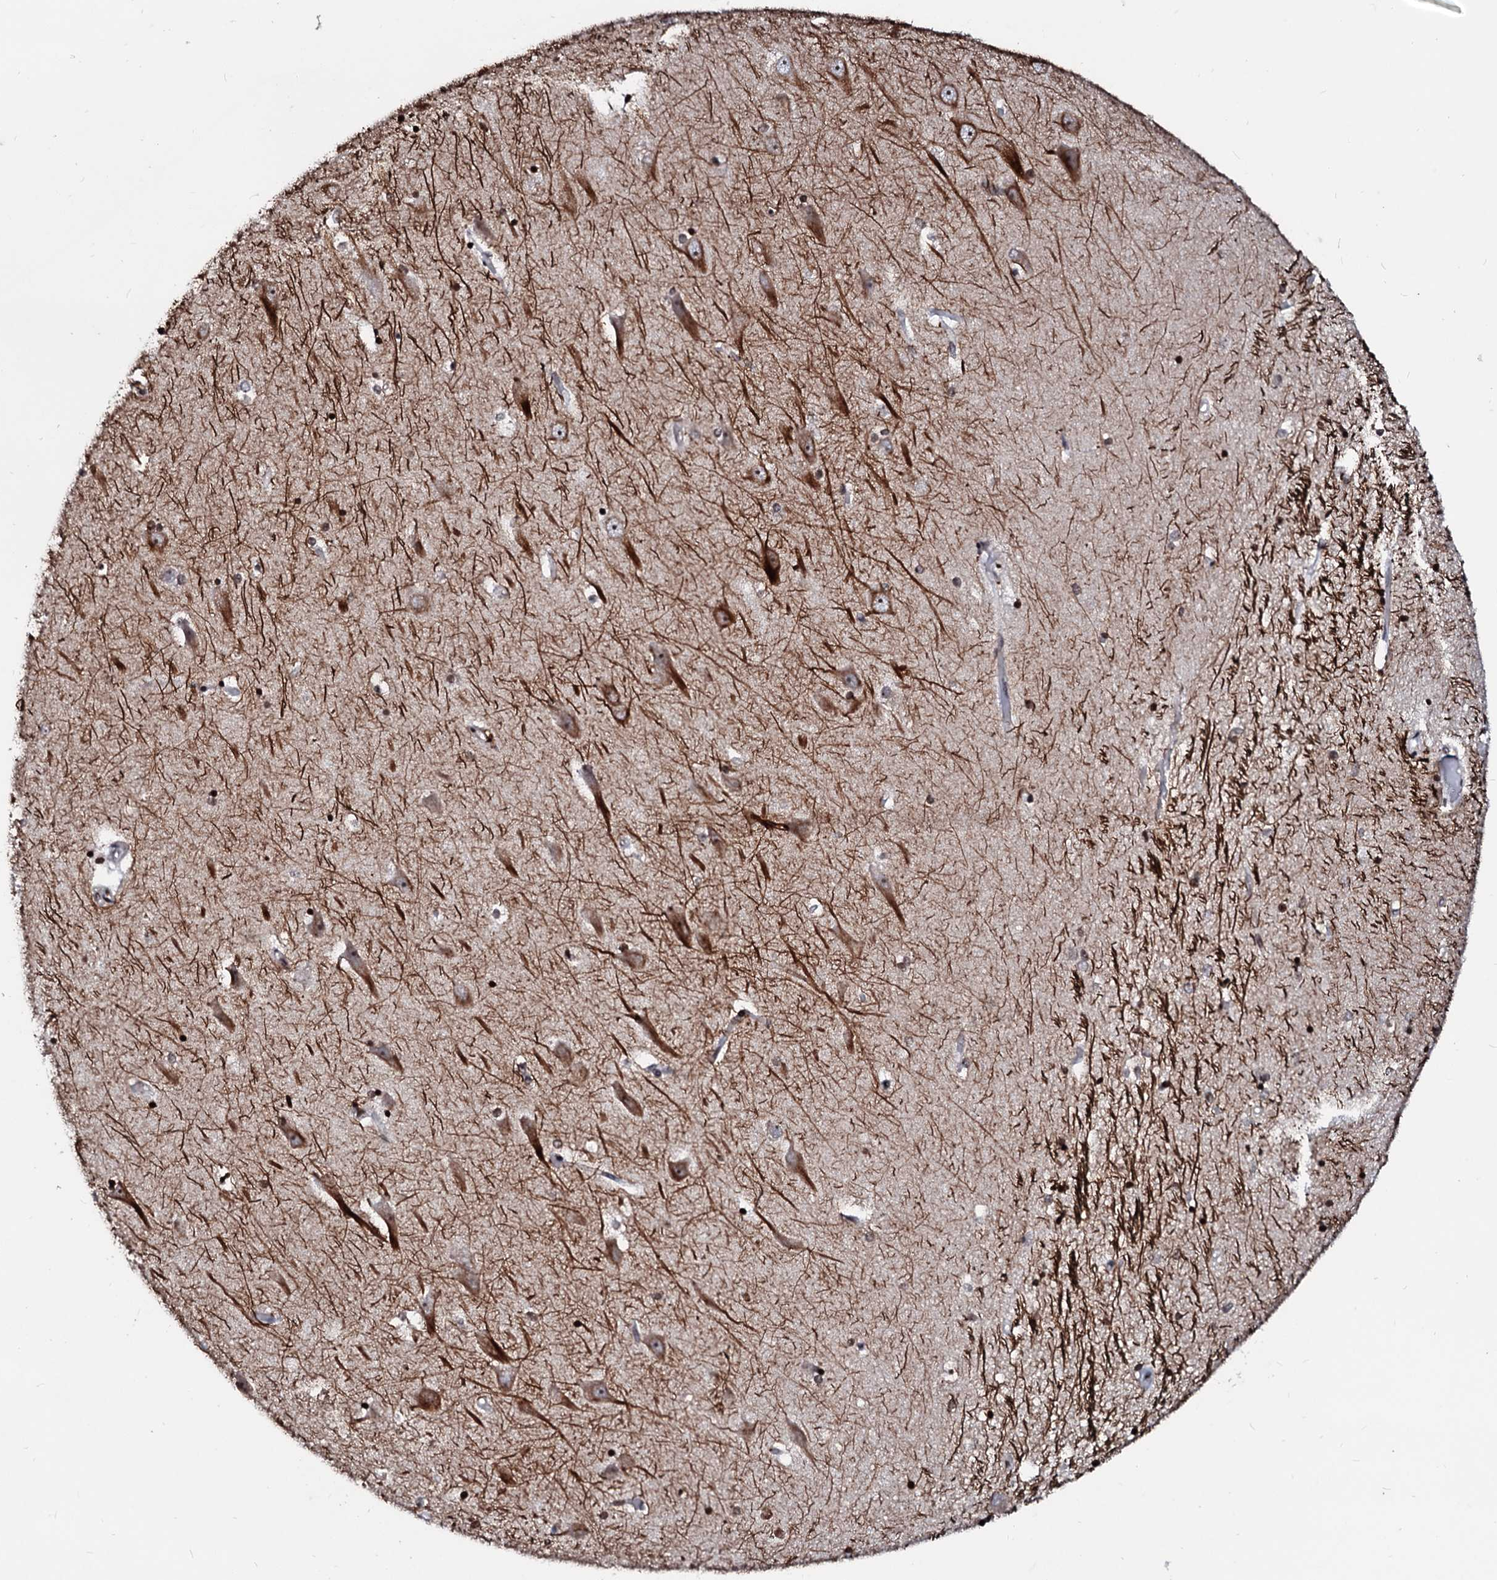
{"staining": {"intensity": "weak", "quantity": "<25%", "location": "nuclear"}, "tissue": "hippocampus", "cell_type": "Glial cells", "image_type": "normal", "snomed": [{"axis": "morphology", "description": "Normal tissue, NOS"}, {"axis": "topography", "description": "Hippocampus"}], "caption": "Human hippocampus stained for a protein using IHC demonstrates no expression in glial cells.", "gene": "LSM11", "patient": {"sex": "male", "age": 45}}